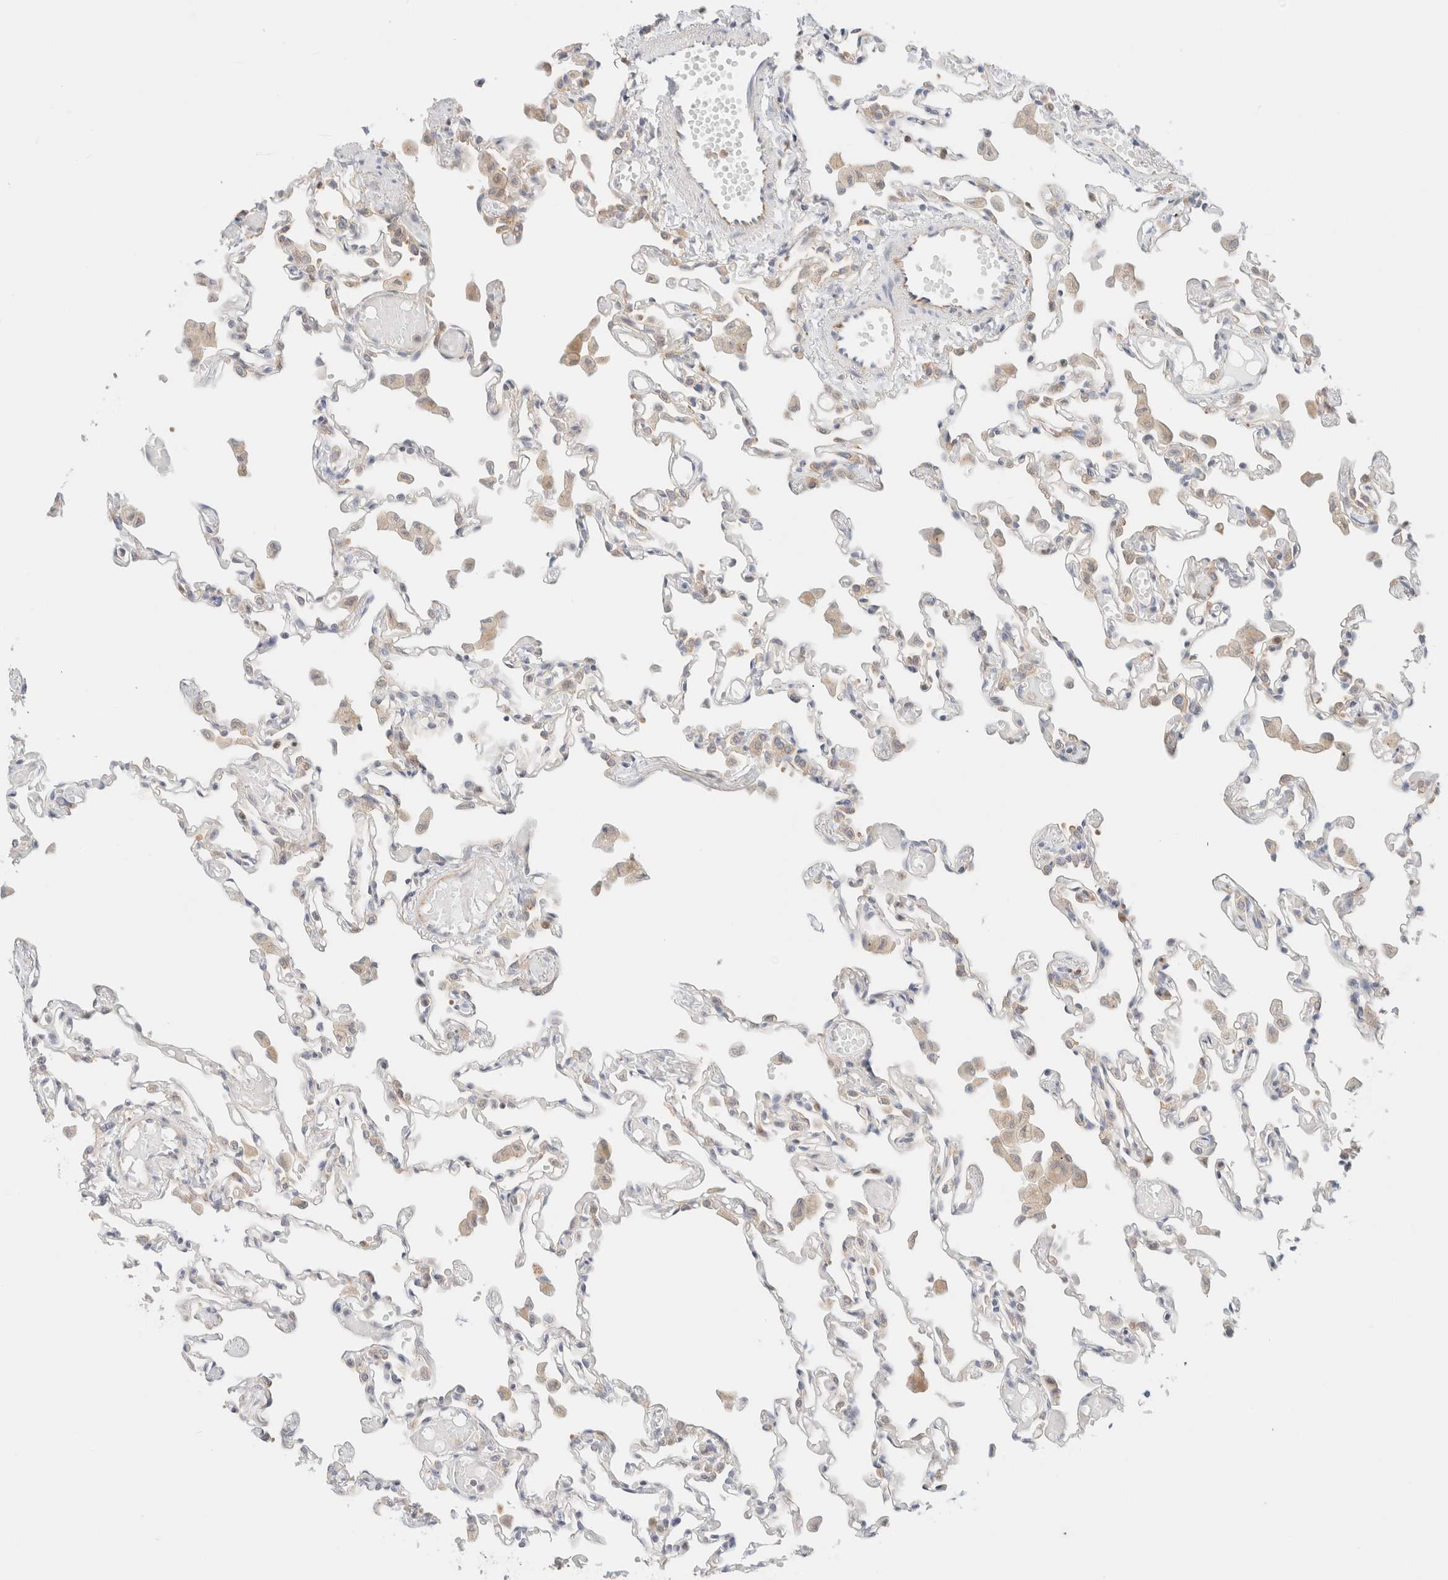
{"staining": {"intensity": "negative", "quantity": "none", "location": "none"}, "tissue": "lung", "cell_type": "Alveolar cells", "image_type": "normal", "snomed": [{"axis": "morphology", "description": "Normal tissue, NOS"}, {"axis": "topography", "description": "Bronchus"}, {"axis": "topography", "description": "Lung"}], "caption": "Immunohistochemical staining of unremarkable lung displays no significant positivity in alveolar cells. (DAB immunohistochemistry visualized using brightfield microscopy, high magnification).", "gene": "UNC13B", "patient": {"sex": "female", "age": 49}}